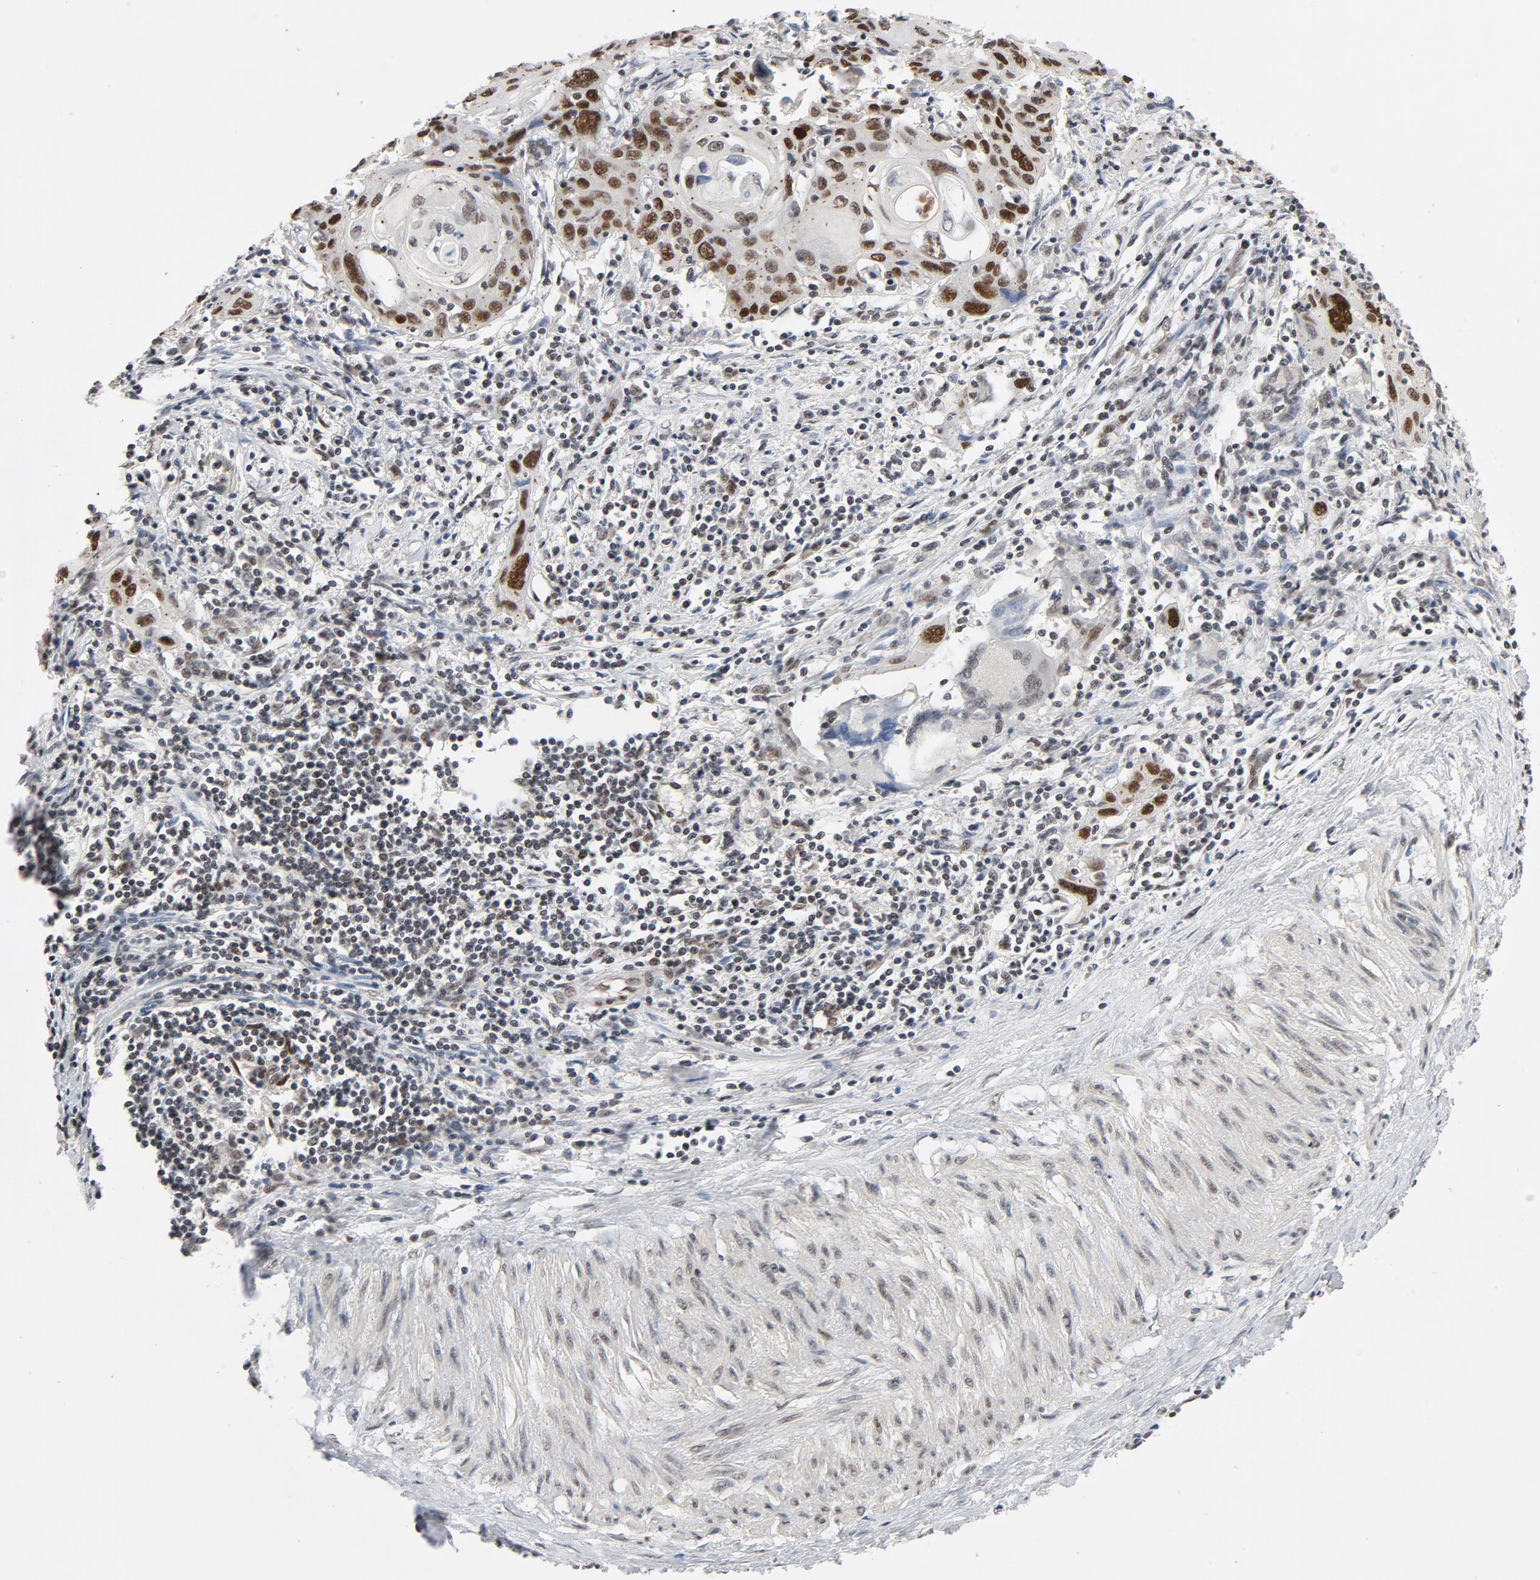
{"staining": {"intensity": "strong", "quantity": ">75%", "location": "nuclear"}, "tissue": "cervical cancer", "cell_type": "Tumor cells", "image_type": "cancer", "snomed": [{"axis": "morphology", "description": "Squamous cell carcinoma, NOS"}, {"axis": "topography", "description": "Cervix"}], "caption": "This micrograph exhibits cervical cancer (squamous cell carcinoma) stained with immunohistochemistry (IHC) to label a protein in brown. The nuclear of tumor cells show strong positivity for the protein. Nuclei are counter-stained blue.", "gene": "SMARCD1", "patient": {"sex": "female", "age": 54}}